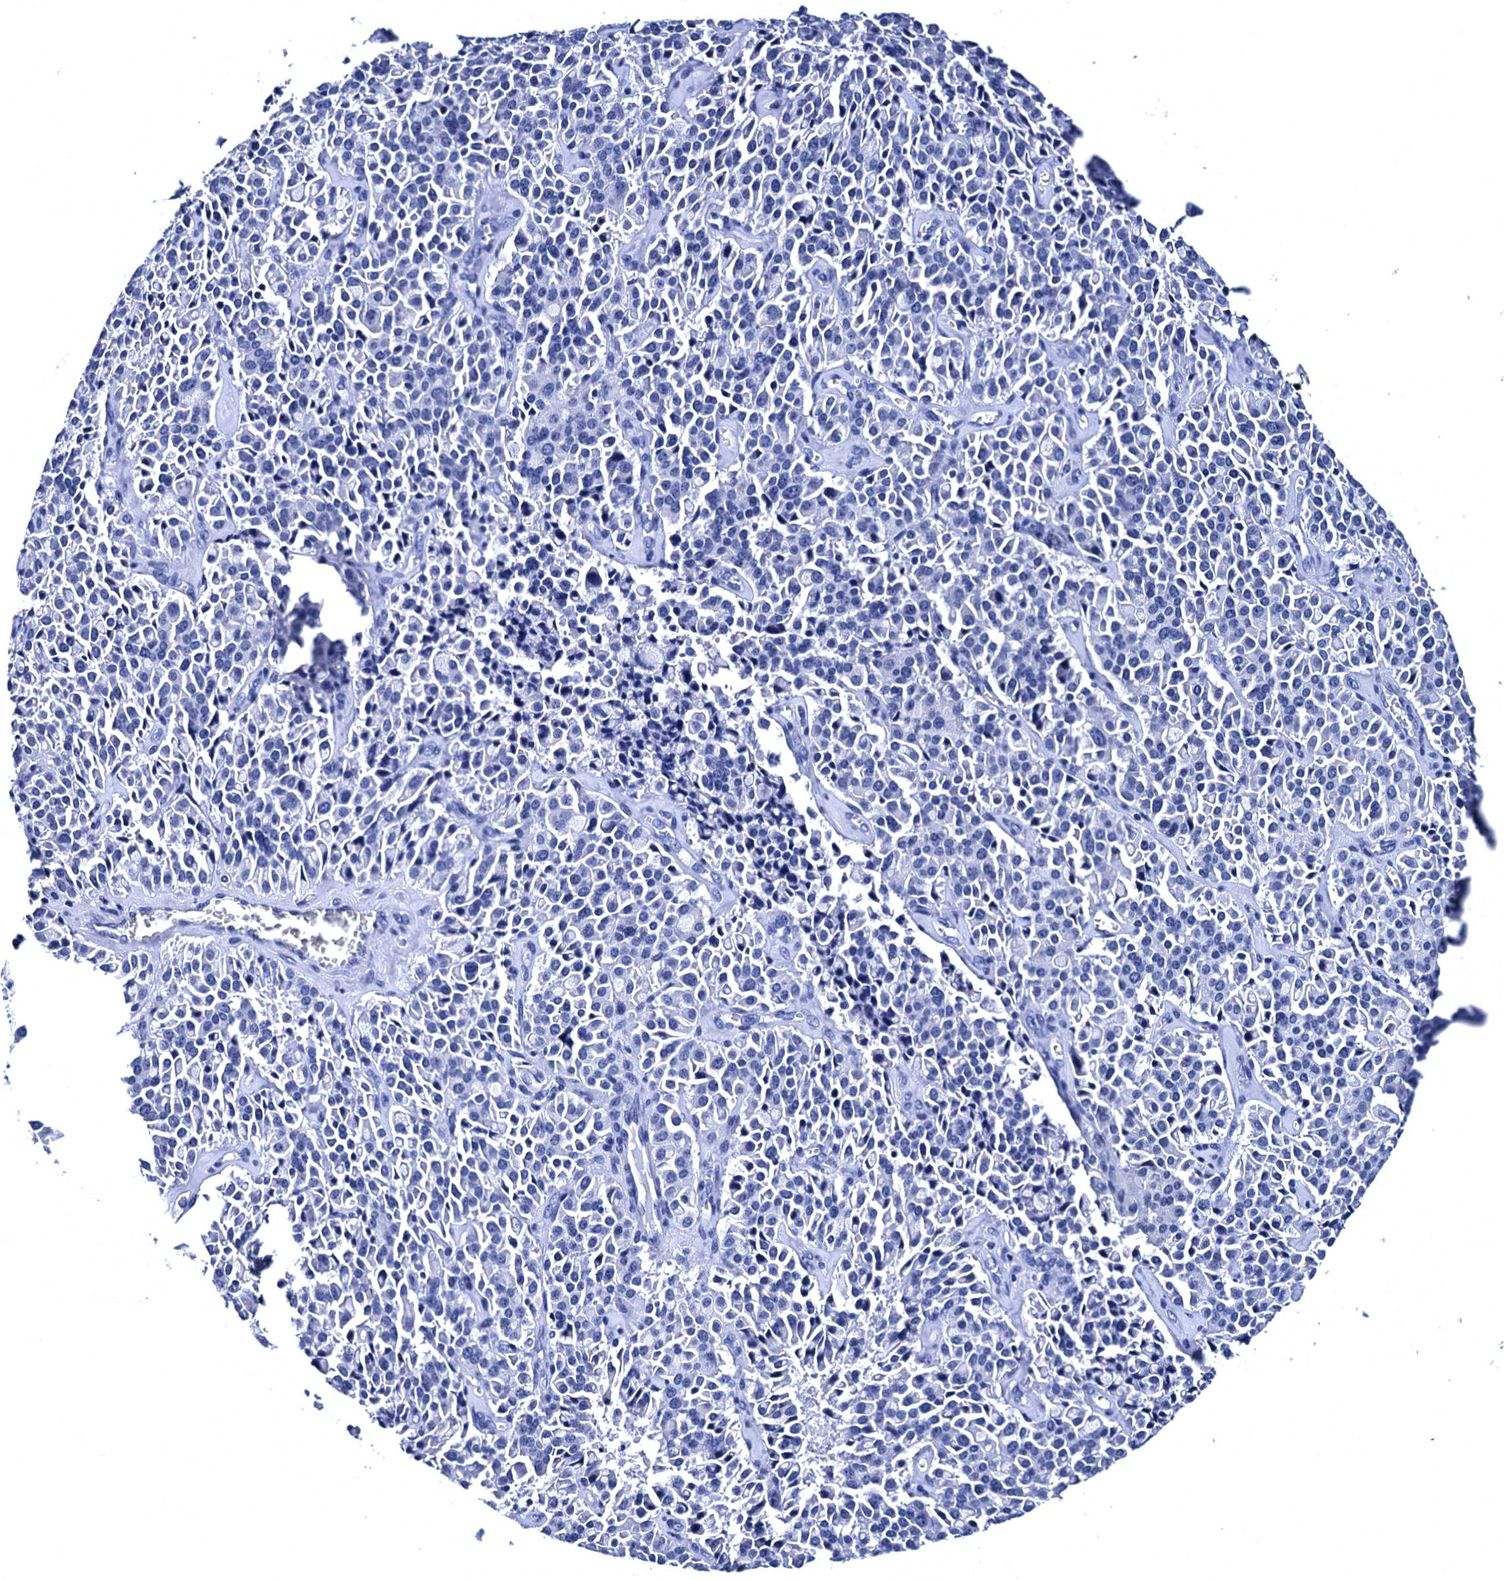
{"staining": {"intensity": "negative", "quantity": "none", "location": "none"}, "tissue": "pancreatic cancer", "cell_type": "Tumor cells", "image_type": "cancer", "snomed": [{"axis": "morphology", "description": "Adenocarcinoma, NOS"}, {"axis": "topography", "description": "Pancreas"}], "caption": "A high-resolution photomicrograph shows immunohistochemistry (IHC) staining of pancreatic cancer (adenocarcinoma), which exhibits no significant expression in tumor cells. (Brightfield microscopy of DAB (3,3'-diaminobenzidine) immunohistochemistry at high magnification).", "gene": "MYBPC3", "patient": {"sex": "male", "age": 65}}